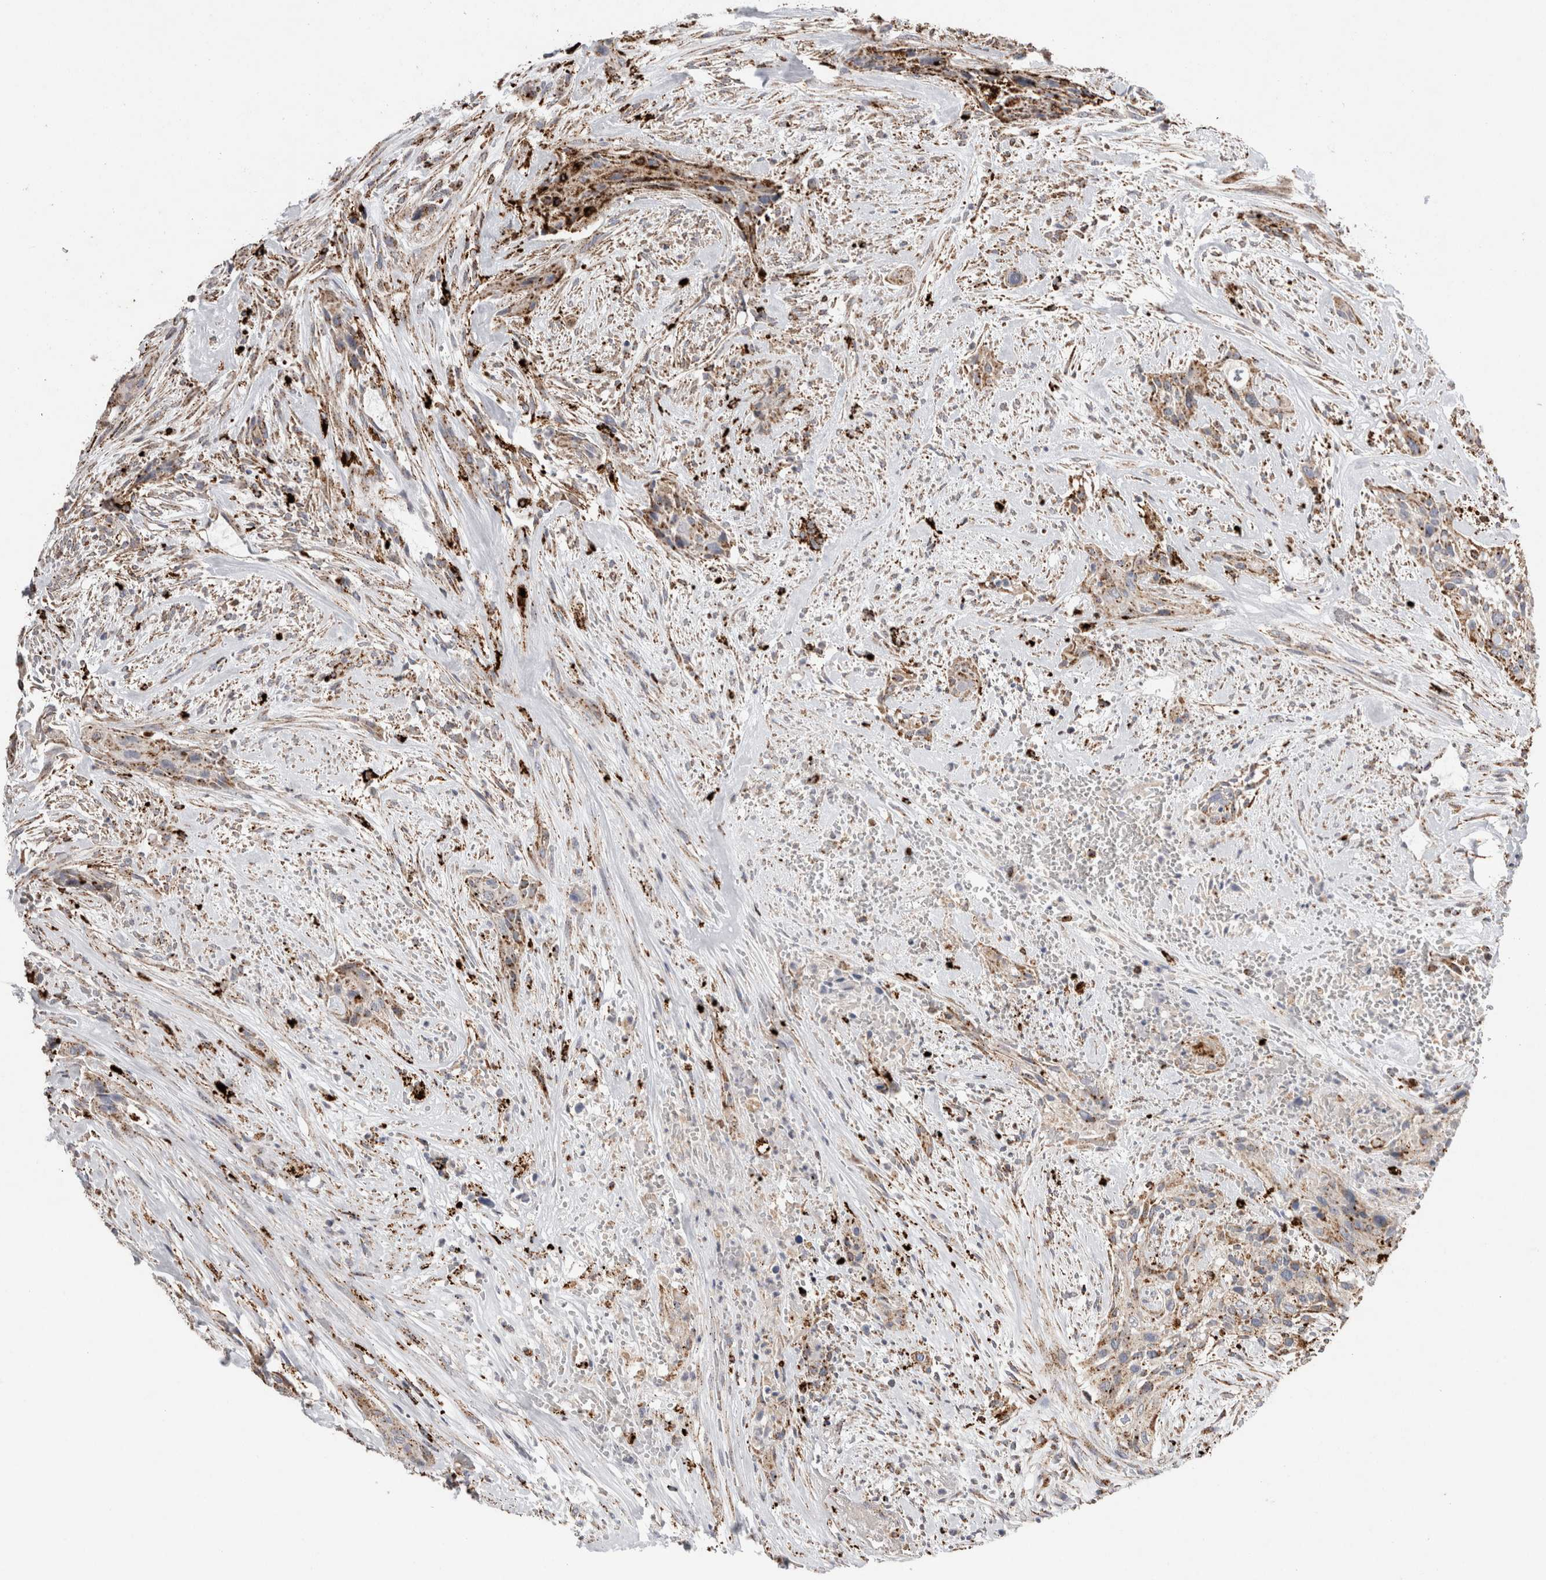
{"staining": {"intensity": "moderate", "quantity": ">75%", "location": "cytoplasmic/membranous"}, "tissue": "urothelial cancer", "cell_type": "Tumor cells", "image_type": "cancer", "snomed": [{"axis": "morphology", "description": "Urothelial carcinoma, High grade"}, {"axis": "topography", "description": "Urinary bladder"}], "caption": "Moderate cytoplasmic/membranous staining for a protein is identified in approximately >75% of tumor cells of high-grade urothelial carcinoma using IHC.", "gene": "CTSA", "patient": {"sex": "male", "age": 35}}